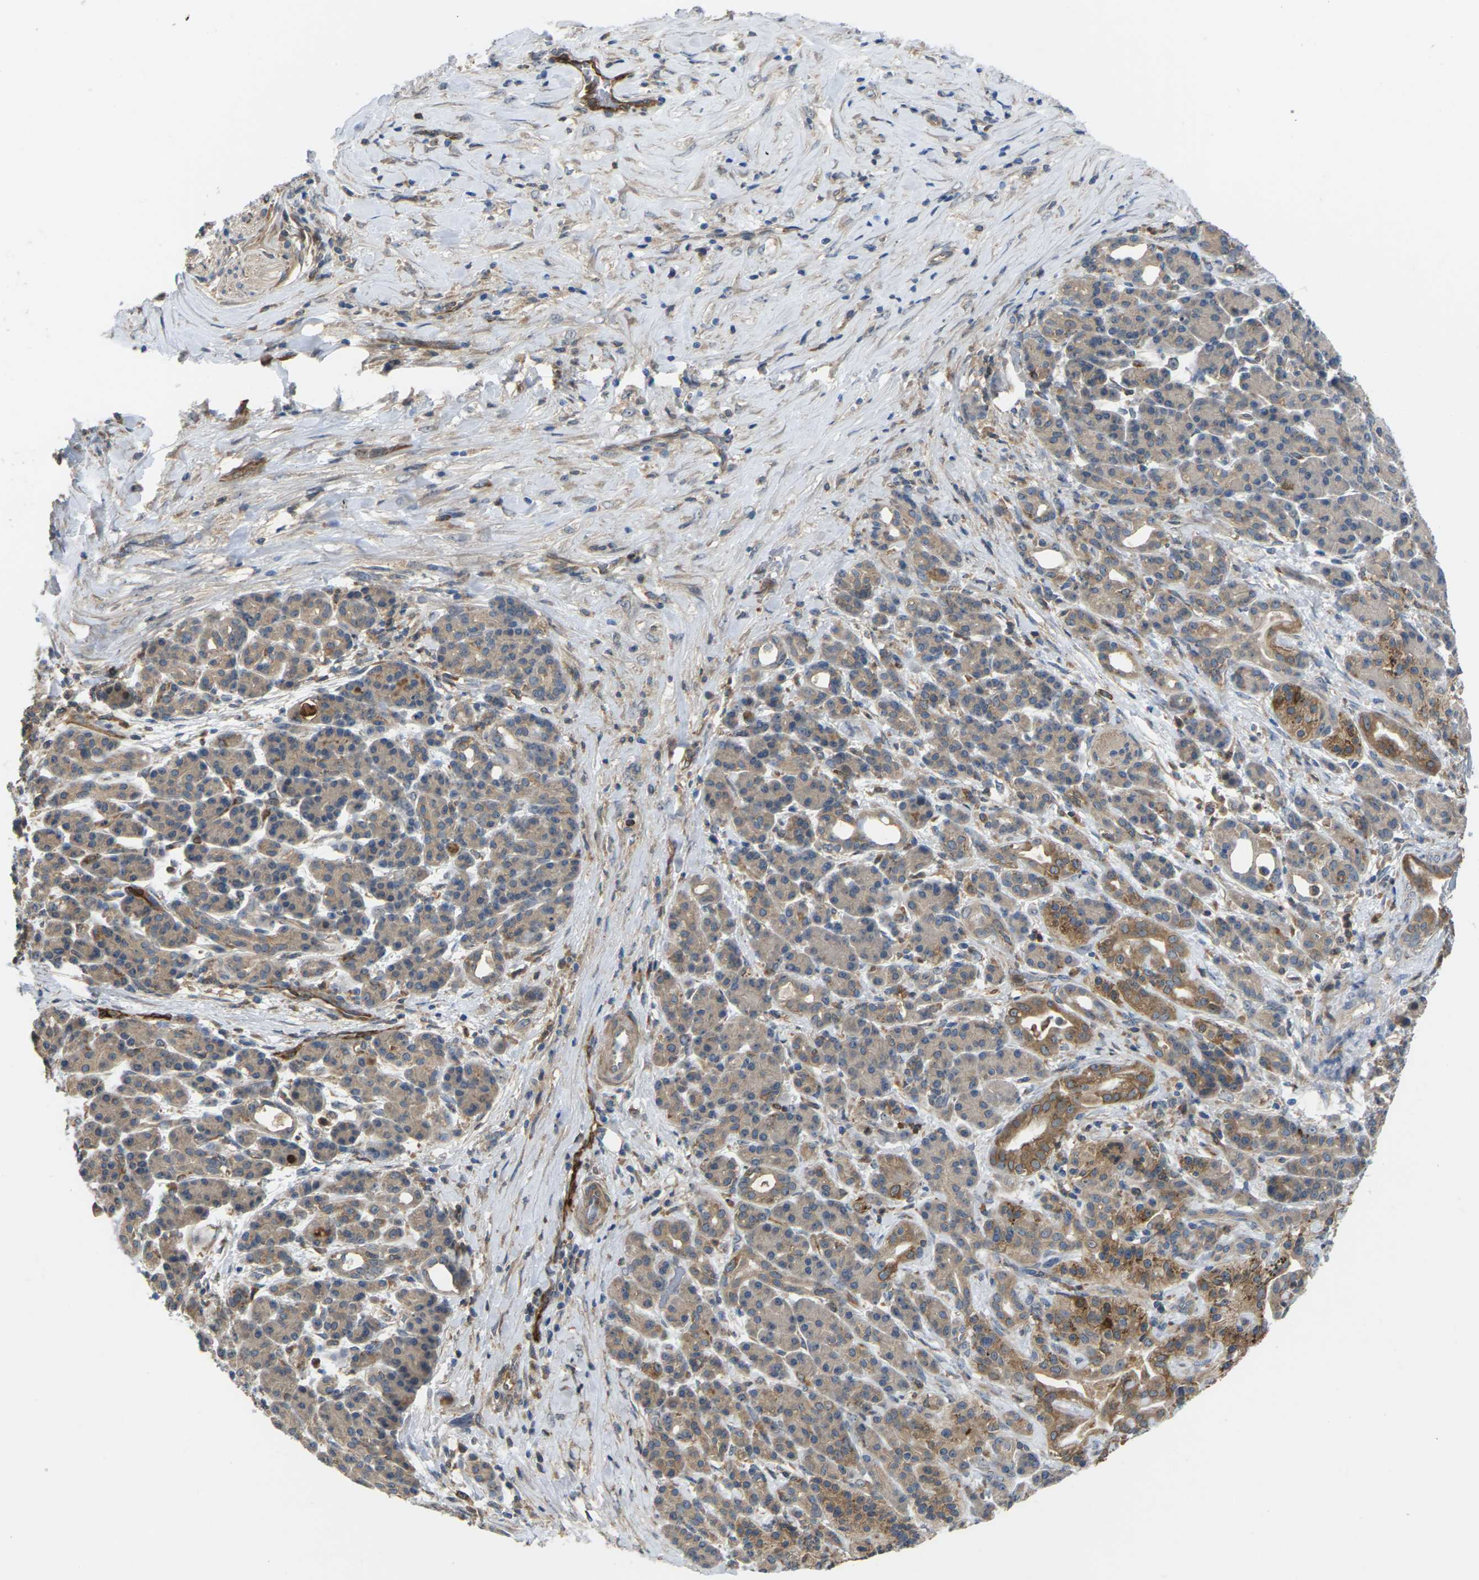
{"staining": {"intensity": "moderate", "quantity": "25%-75%", "location": "cytoplasmic/membranous"}, "tissue": "pancreatic cancer", "cell_type": "Tumor cells", "image_type": "cancer", "snomed": [{"axis": "morphology", "description": "Adenocarcinoma, NOS"}, {"axis": "topography", "description": "Pancreas"}], "caption": "Moderate cytoplasmic/membranous protein staining is identified in about 25%-75% of tumor cells in adenocarcinoma (pancreatic). (DAB (3,3'-diaminobenzidine) = brown stain, brightfield microscopy at high magnification).", "gene": "TIAM1", "patient": {"sex": "female", "age": 77}}